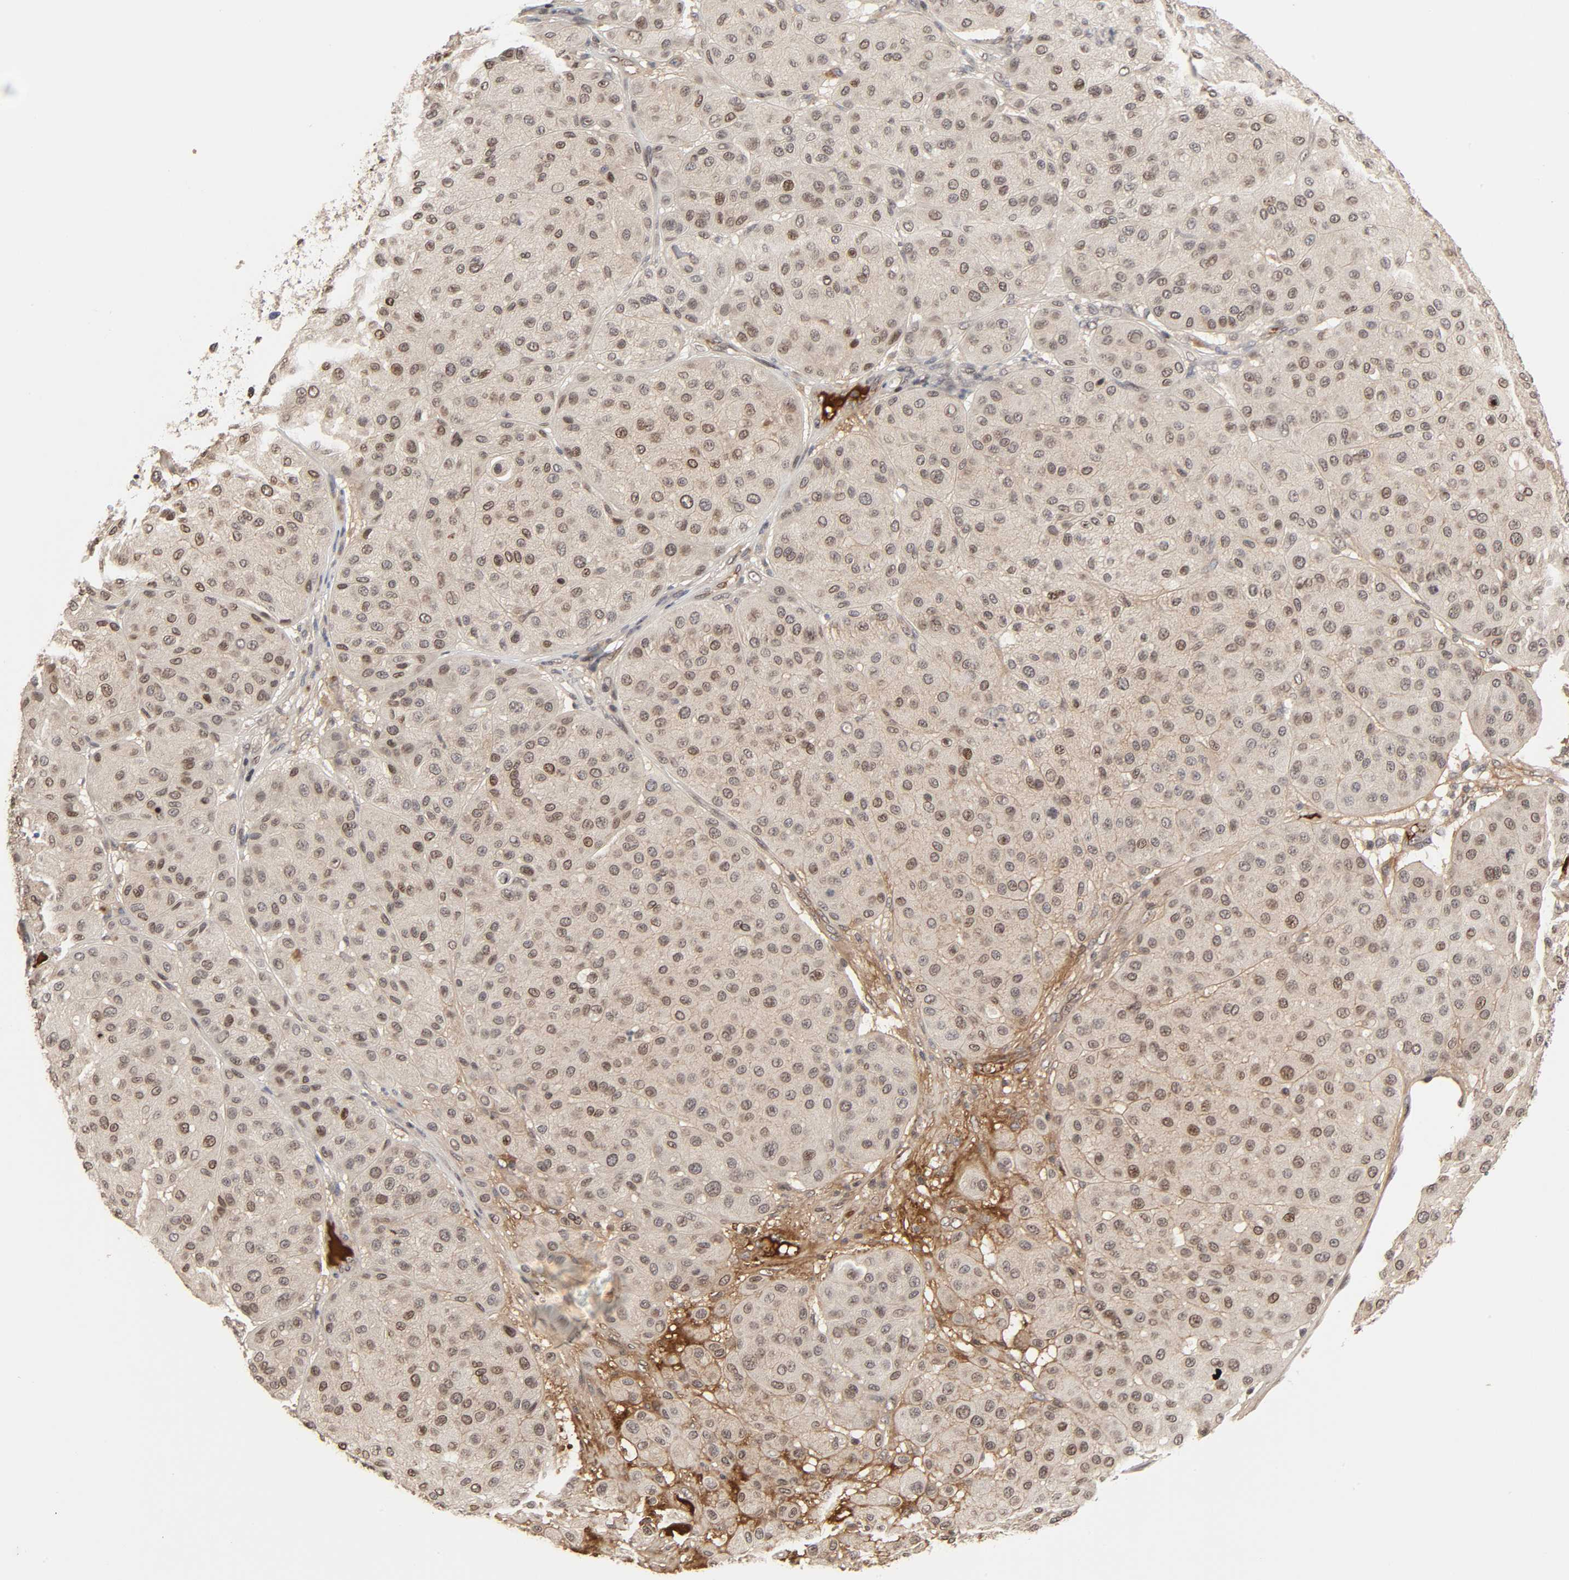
{"staining": {"intensity": "moderate", "quantity": ">75%", "location": "cytoplasmic/membranous,nuclear"}, "tissue": "melanoma", "cell_type": "Tumor cells", "image_type": "cancer", "snomed": [{"axis": "morphology", "description": "Normal tissue, NOS"}, {"axis": "morphology", "description": "Malignant melanoma, Metastatic site"}, {"axis": "topography", "description": "Skin"}], "caption": "Approximately >75% of tumor cells in melanoma reveal moderate cytoplasmic/membranous and nuclear protein positivity as visualized by brown immunohistochemical staining.", "gene": "CPN2", "patient": {"sex": "male", "age": 41}}